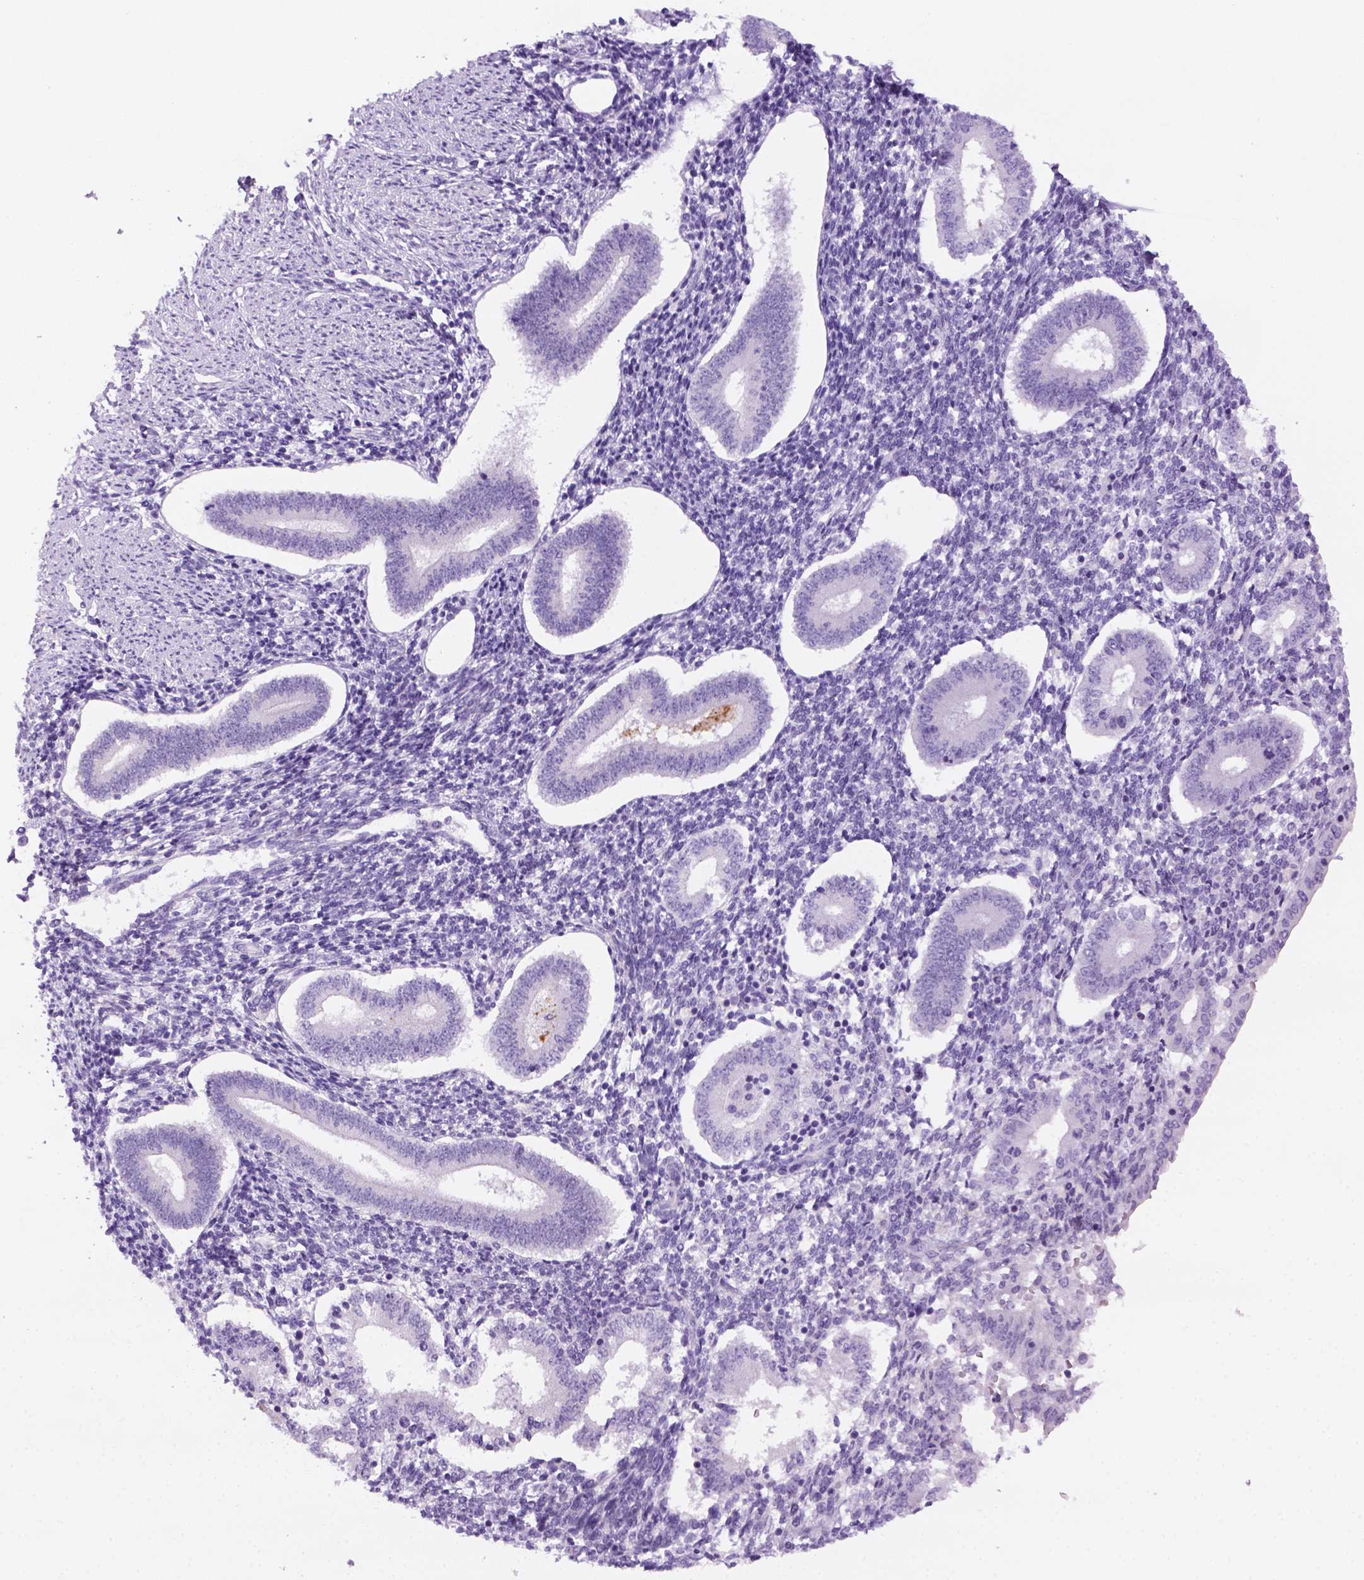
{"staining": {"intensity": "negative", "quantity": "none", "location": "none"}, "tissue": "endometrium", "cell_type": "Cells in endometrial stroma", "image_type": "normal", "snomed": [{"axis": "morphology", "description": "Normal tissue, NOS"}, {"axis": "topography", "description": "Endometrium"}], "caption": "The image reveals no staining of cells in endometrial stroma in normal endometrium.", "gene": "DNAH11", "patient": {"sex": "female", "age": 40}}